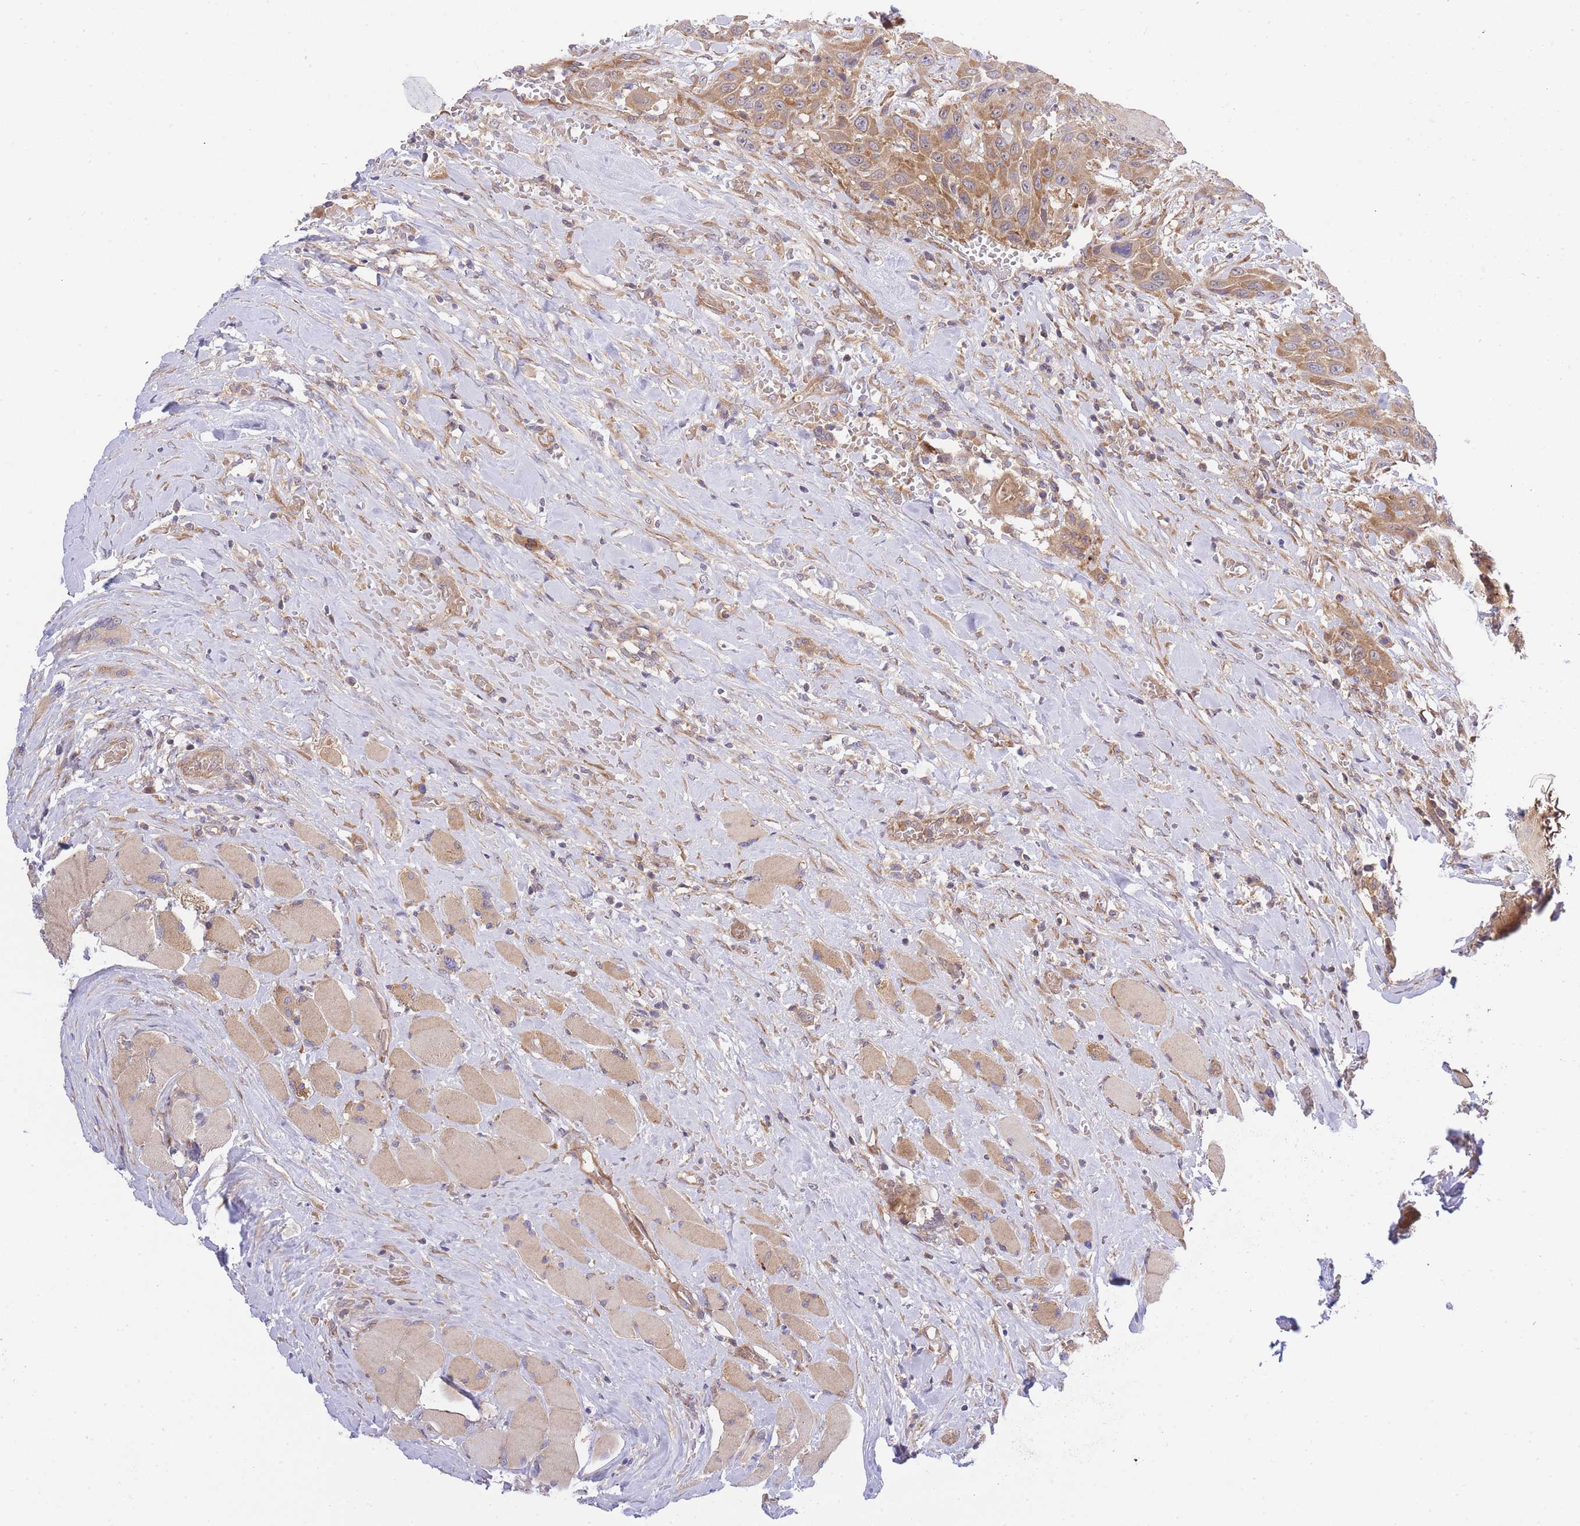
{"staining": {"intensity": "moderate", "quantity": ">75%", "location": "cytoplasmic/membranous"}, "tissue": "head and neck cancer", "cell_type": "Tumor cells", "image_type": "cancer", "snomed": [{"axis": "morphology", "description": "Squamous cell carcinoma, NOS"}, {"axis": "topography", "description": "Head-Neck"}], "caption": "DAB (3,3'-diaminobenzidine) immunohistochemical staining of squamous cell carcinoma (head and neck) demonstrates moderate cytoplasmic/membranous protein expression in approximately >75% of tumor cells.", "gene": "EIF2B2", "patient": {"sex": "male", "age": 81}}